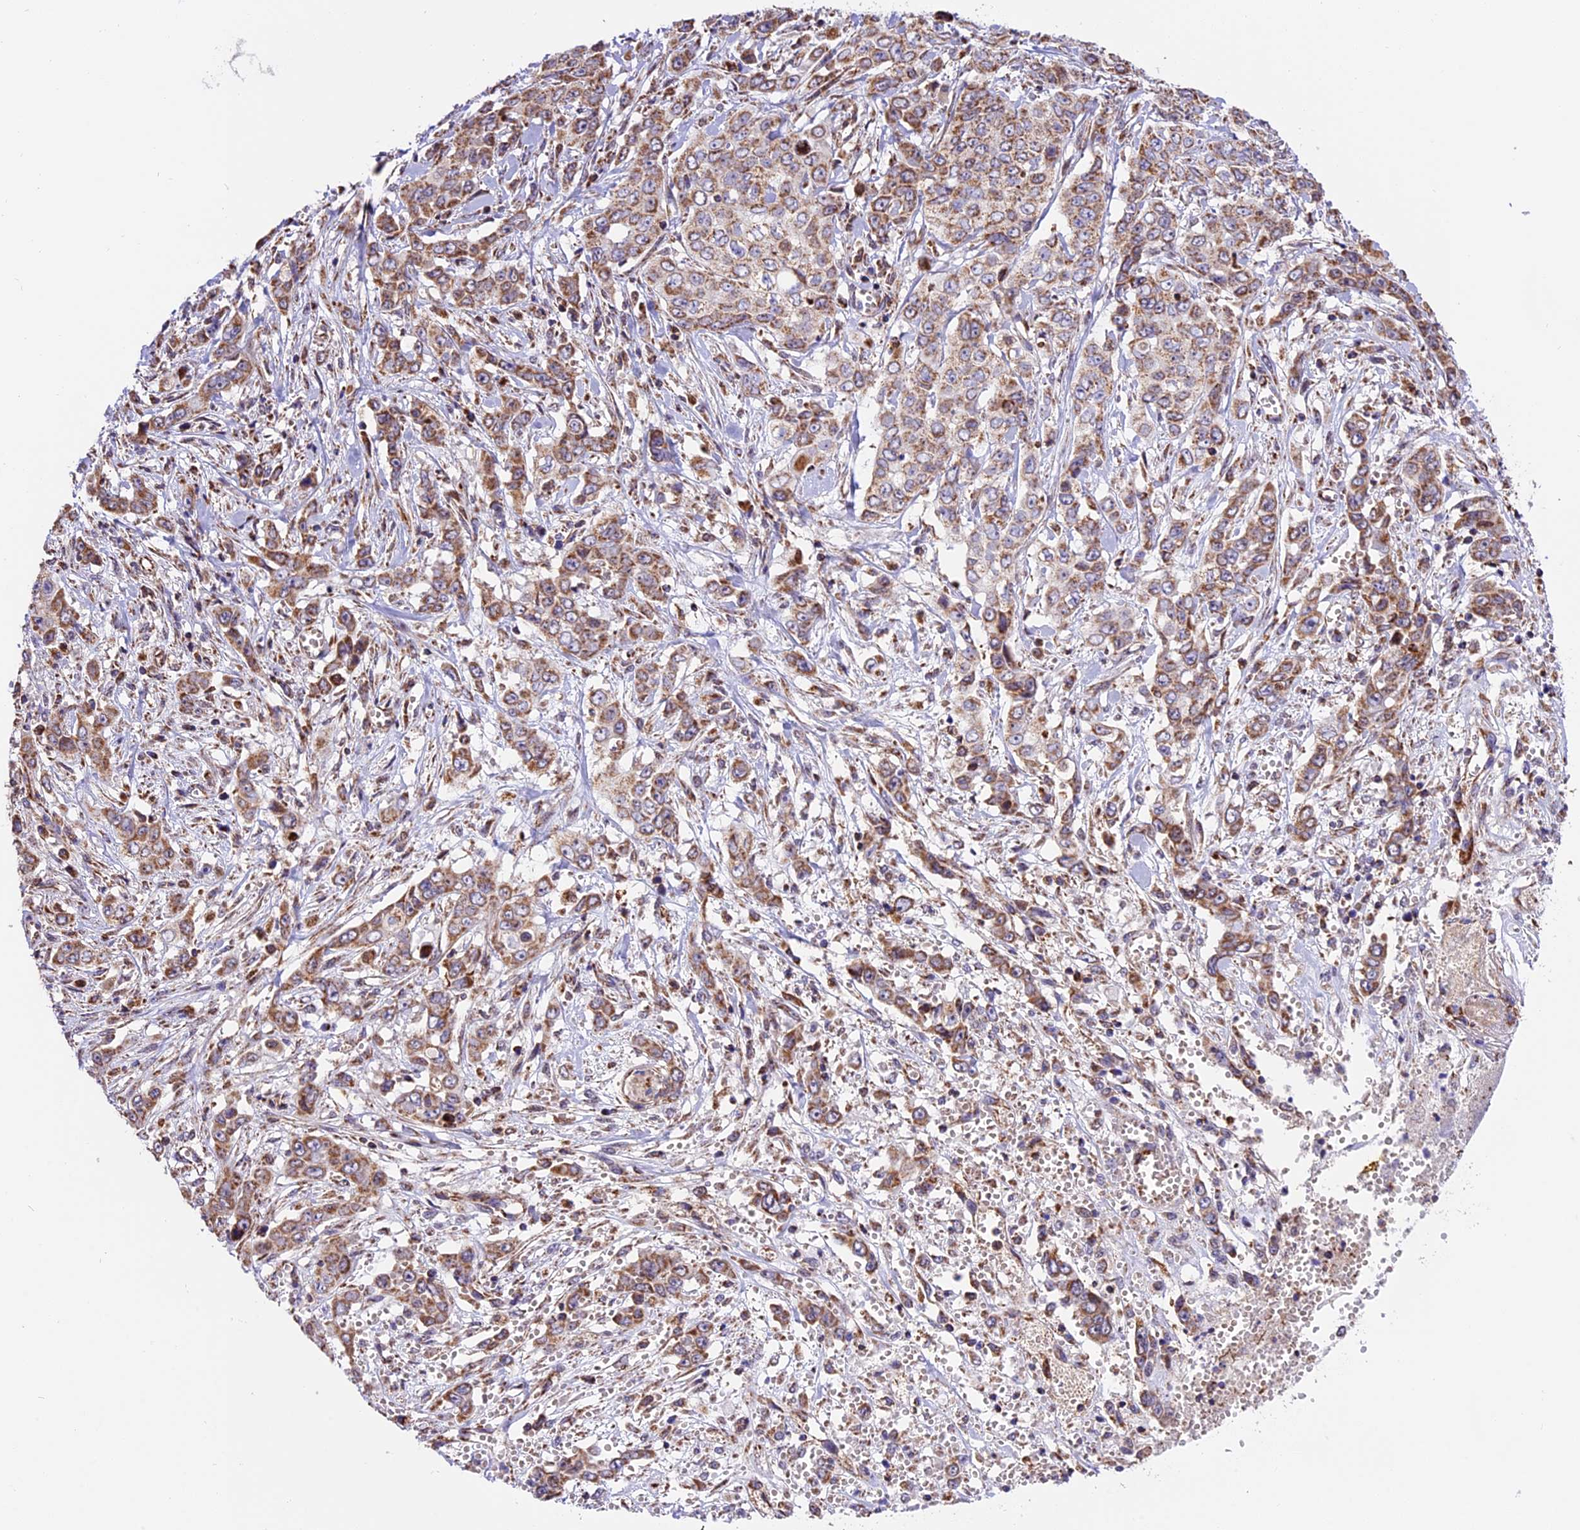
{"staining": {"intensity": "moderate", "quantity": ">75%", "location": "cytoplasmic/membranous"}, "tissue": "stomach cancer", "cell_type": "Tumor cells", "image_type": "cancer", "snomed": [{"axis": "morphology", "description": "Adenocarcinoma, NOS"}, {"axis": "topography", "description": "Stomach, upper"}], "caption": "Stomach cancer stained with a brown dye shows moderate cytoplasmic/membranous positive positivity in approximately >75% of tumor cells.", "gene": "NDUFA8", "patient": {"sex": "male", "age": 62}}